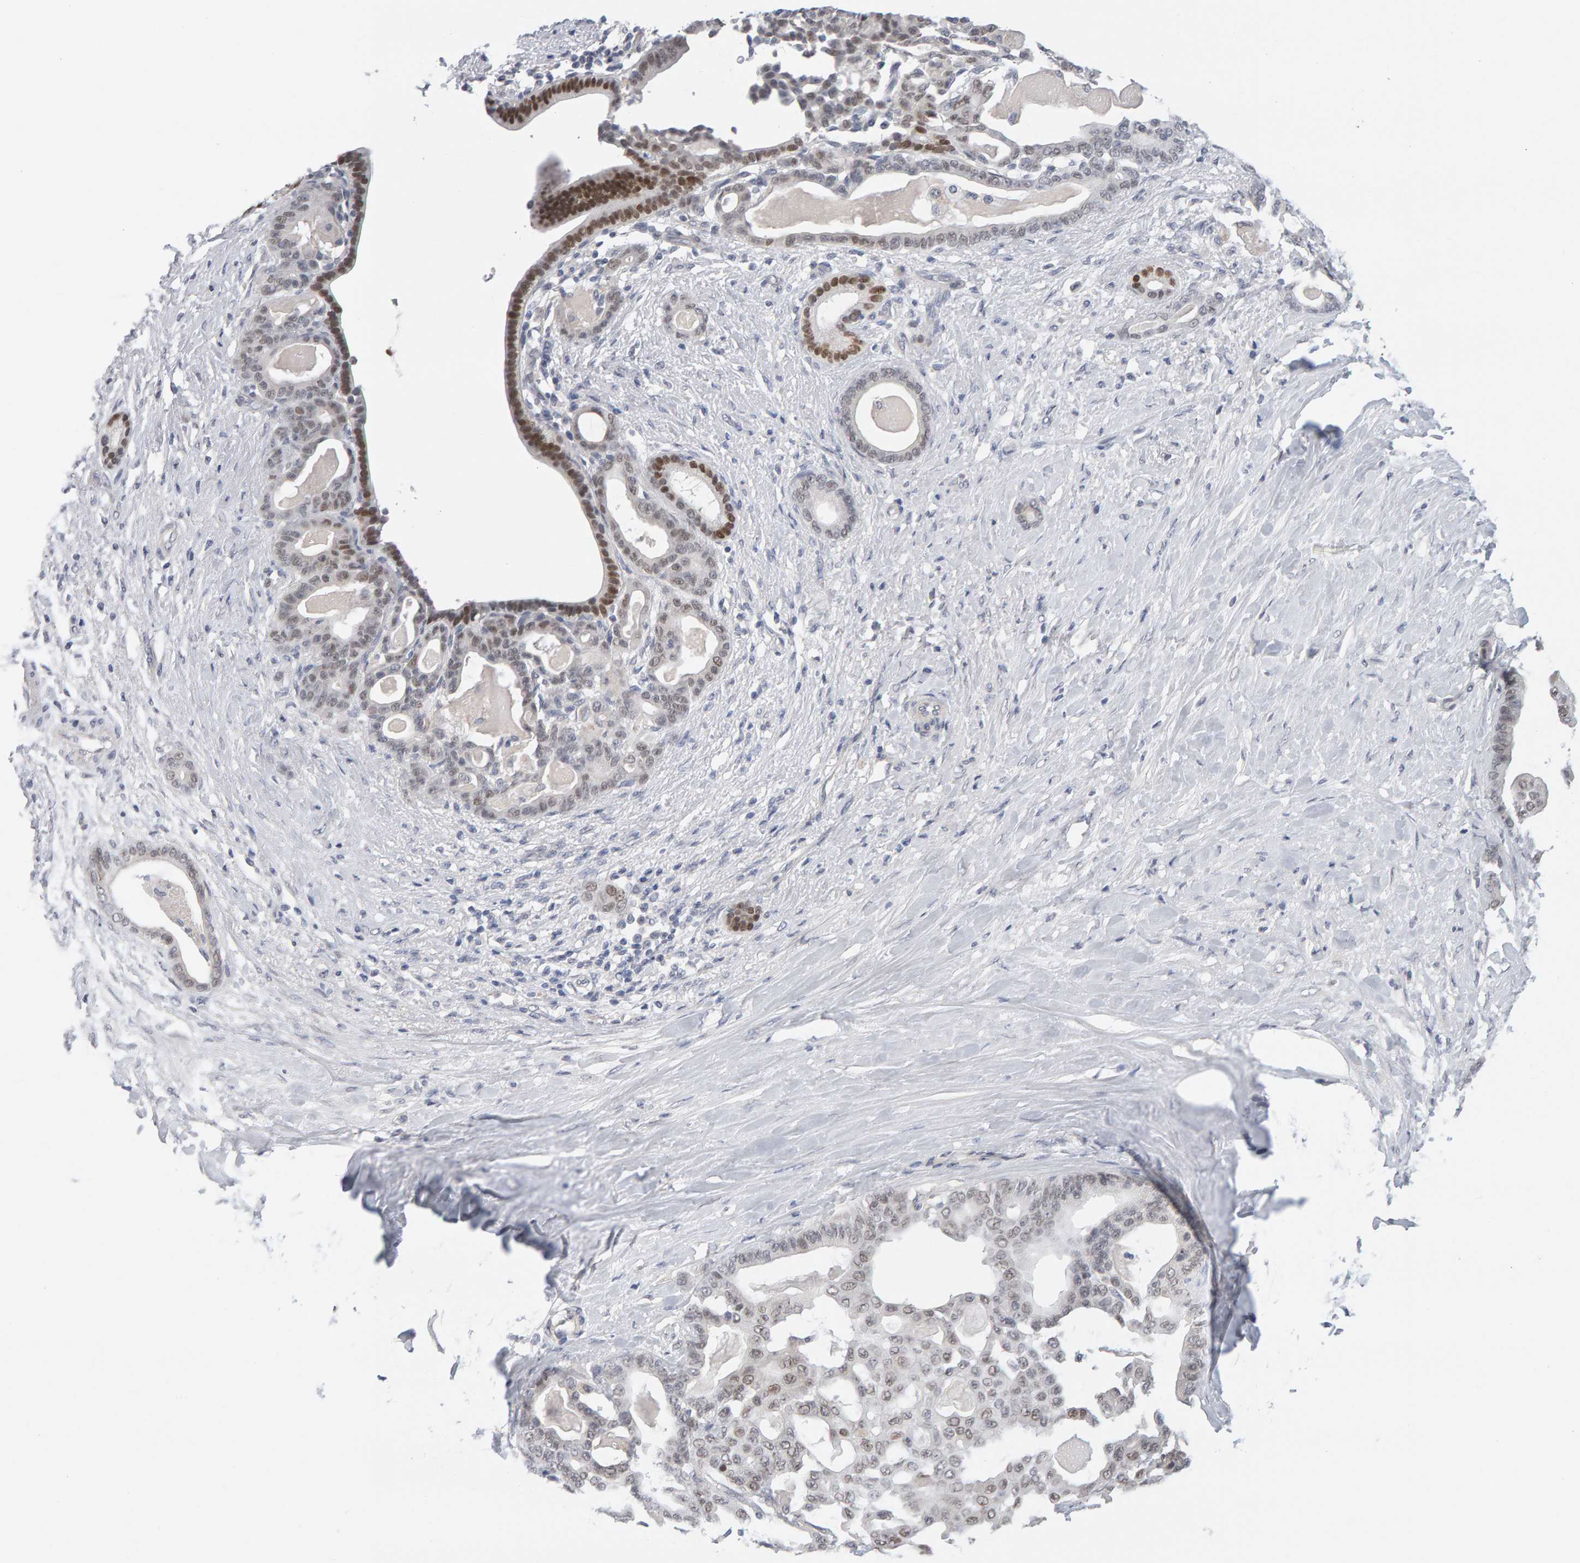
{"staining": {"intensity": "moderate", "quantity": "25%-75%", "location": "nuclear"}, "tissue": "pancreatic cancer", "cell_type": "Tumor cells", "image_type": "cancer", "snomed": [{"axis": "morphology", "description": "Adenocarcinoma, NOS"}, {"axis": "topography", "description": "Pancreas"}], "caption": "Moderate nuclear protein staining is seen in about 25%-75% of tumor cells in pancreatic adenocarcinoma. (Brightfield microscopy of DAB IHC at high magnification).", "gene": "HNF4A", "patient": {"sex": "male", "age": 63}}